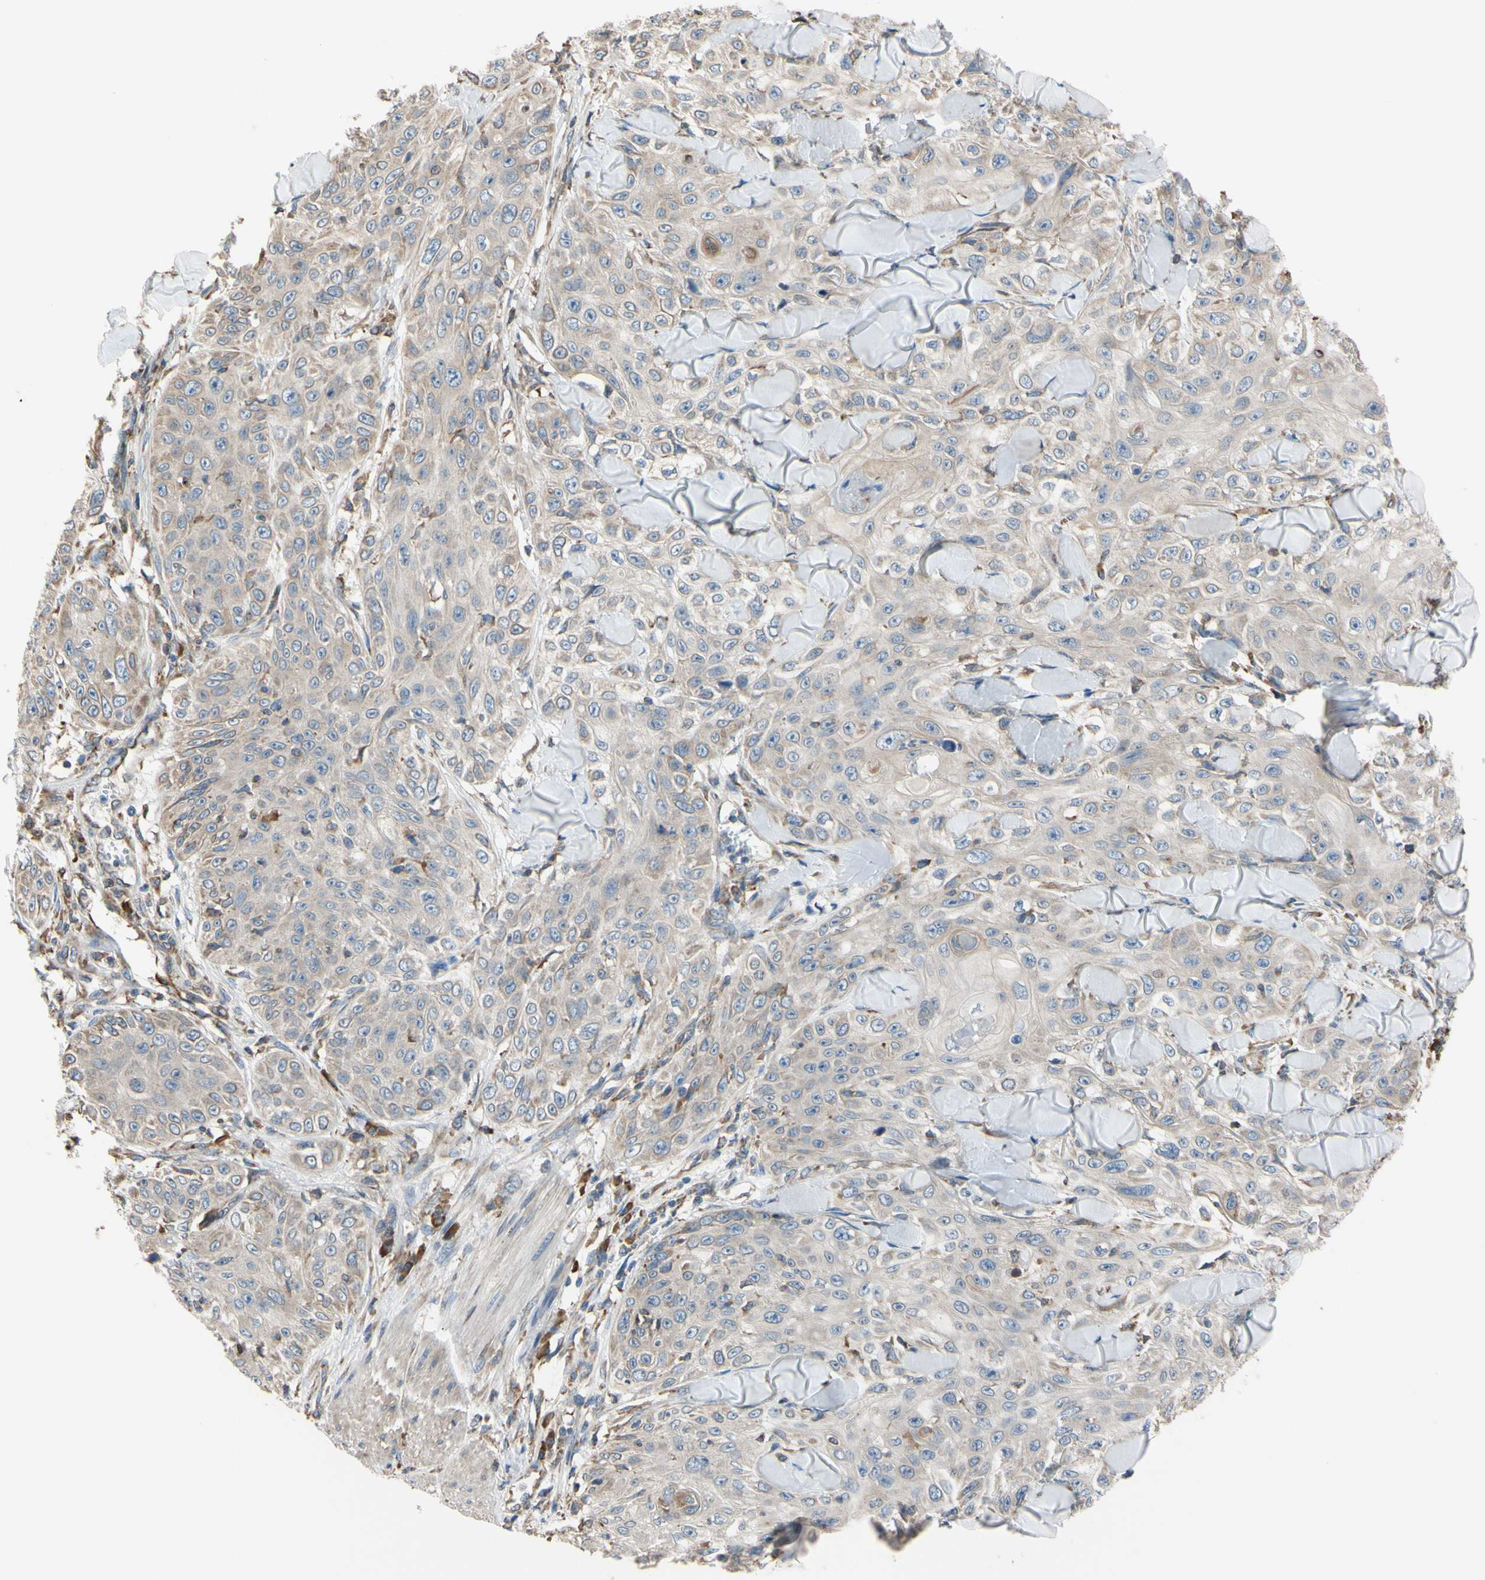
{"staining": {"intensity": "negative", "quantity": "none", "location": "none"}, "tissue": "skin cancer", "cell_type": "Tumor cells", "image_type": "cancer", "snomed": [{"axis": "morphology", "description": "Squamous cell carcinoma, NOS"}, {"axis": "topography", "description": "Skin"}], "caption": "A photomicrograph of skin squamous cell carcinoma stained for a protein exhibits no brown staining in tumor cells.", "gene": "BMF", "patient": {"sex": "male", "age": 86}}